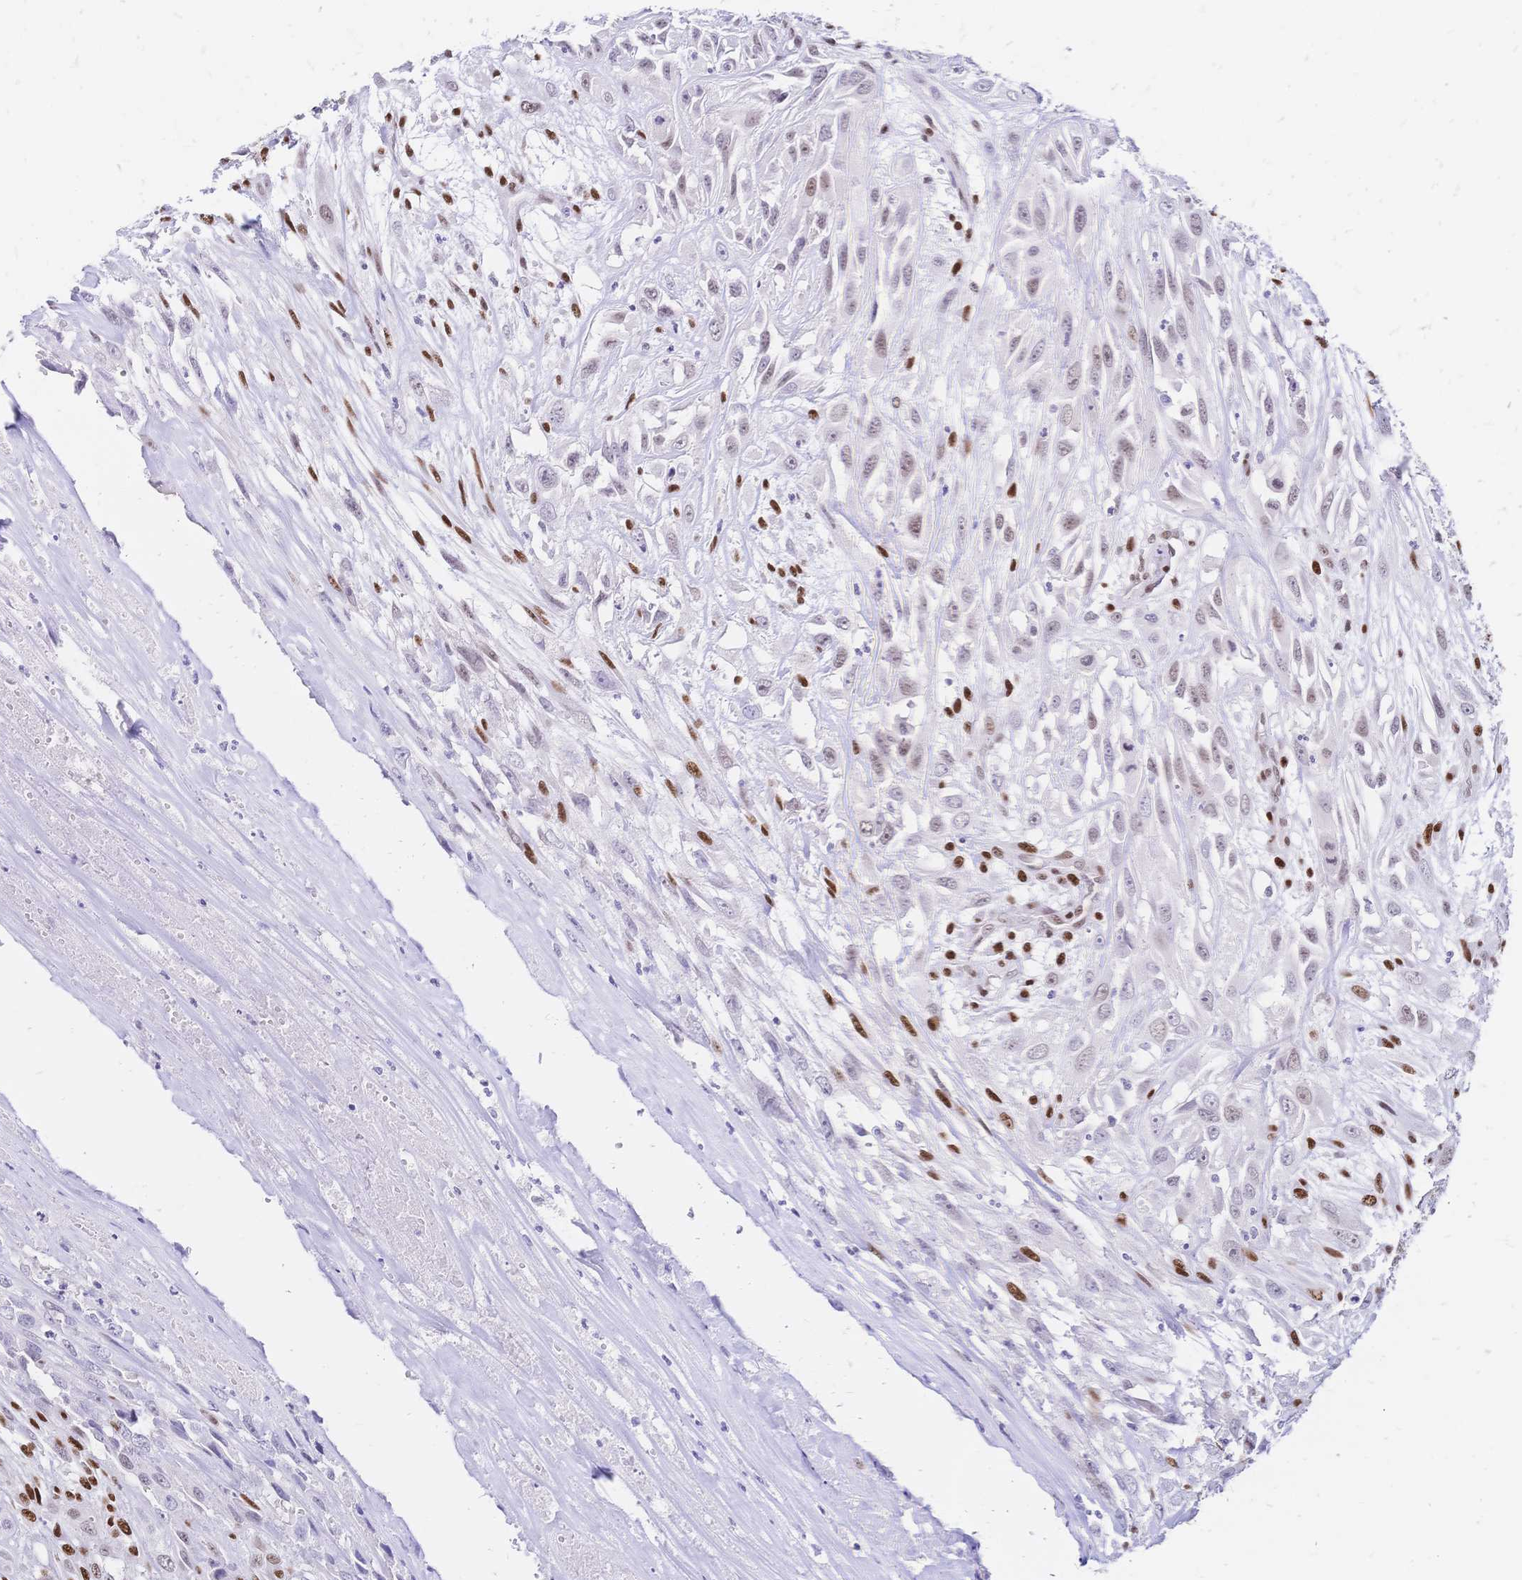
{"staining": {"intensity": "moderate", "quantity": "<25%", "location": "nuclear"}, "tissue": "urothelial cancer", "cell_type": "Tumor cells", "image_type": "cancer", "snomed": [{"axis": "morphology", "description": "Urothelial carcinoma, High grade"}, {"axis": "topography", "description": "Urinary bladder"}], "caption": "Urothelial cancer stained with DAB (3,3'-diaminobenzidine) immunohistochemistry shows low levels of moderate nuclear positivity in about <25% of tumor cells.", "gene": "NFIC", "patient": {"sex": "male", "age": 67}}